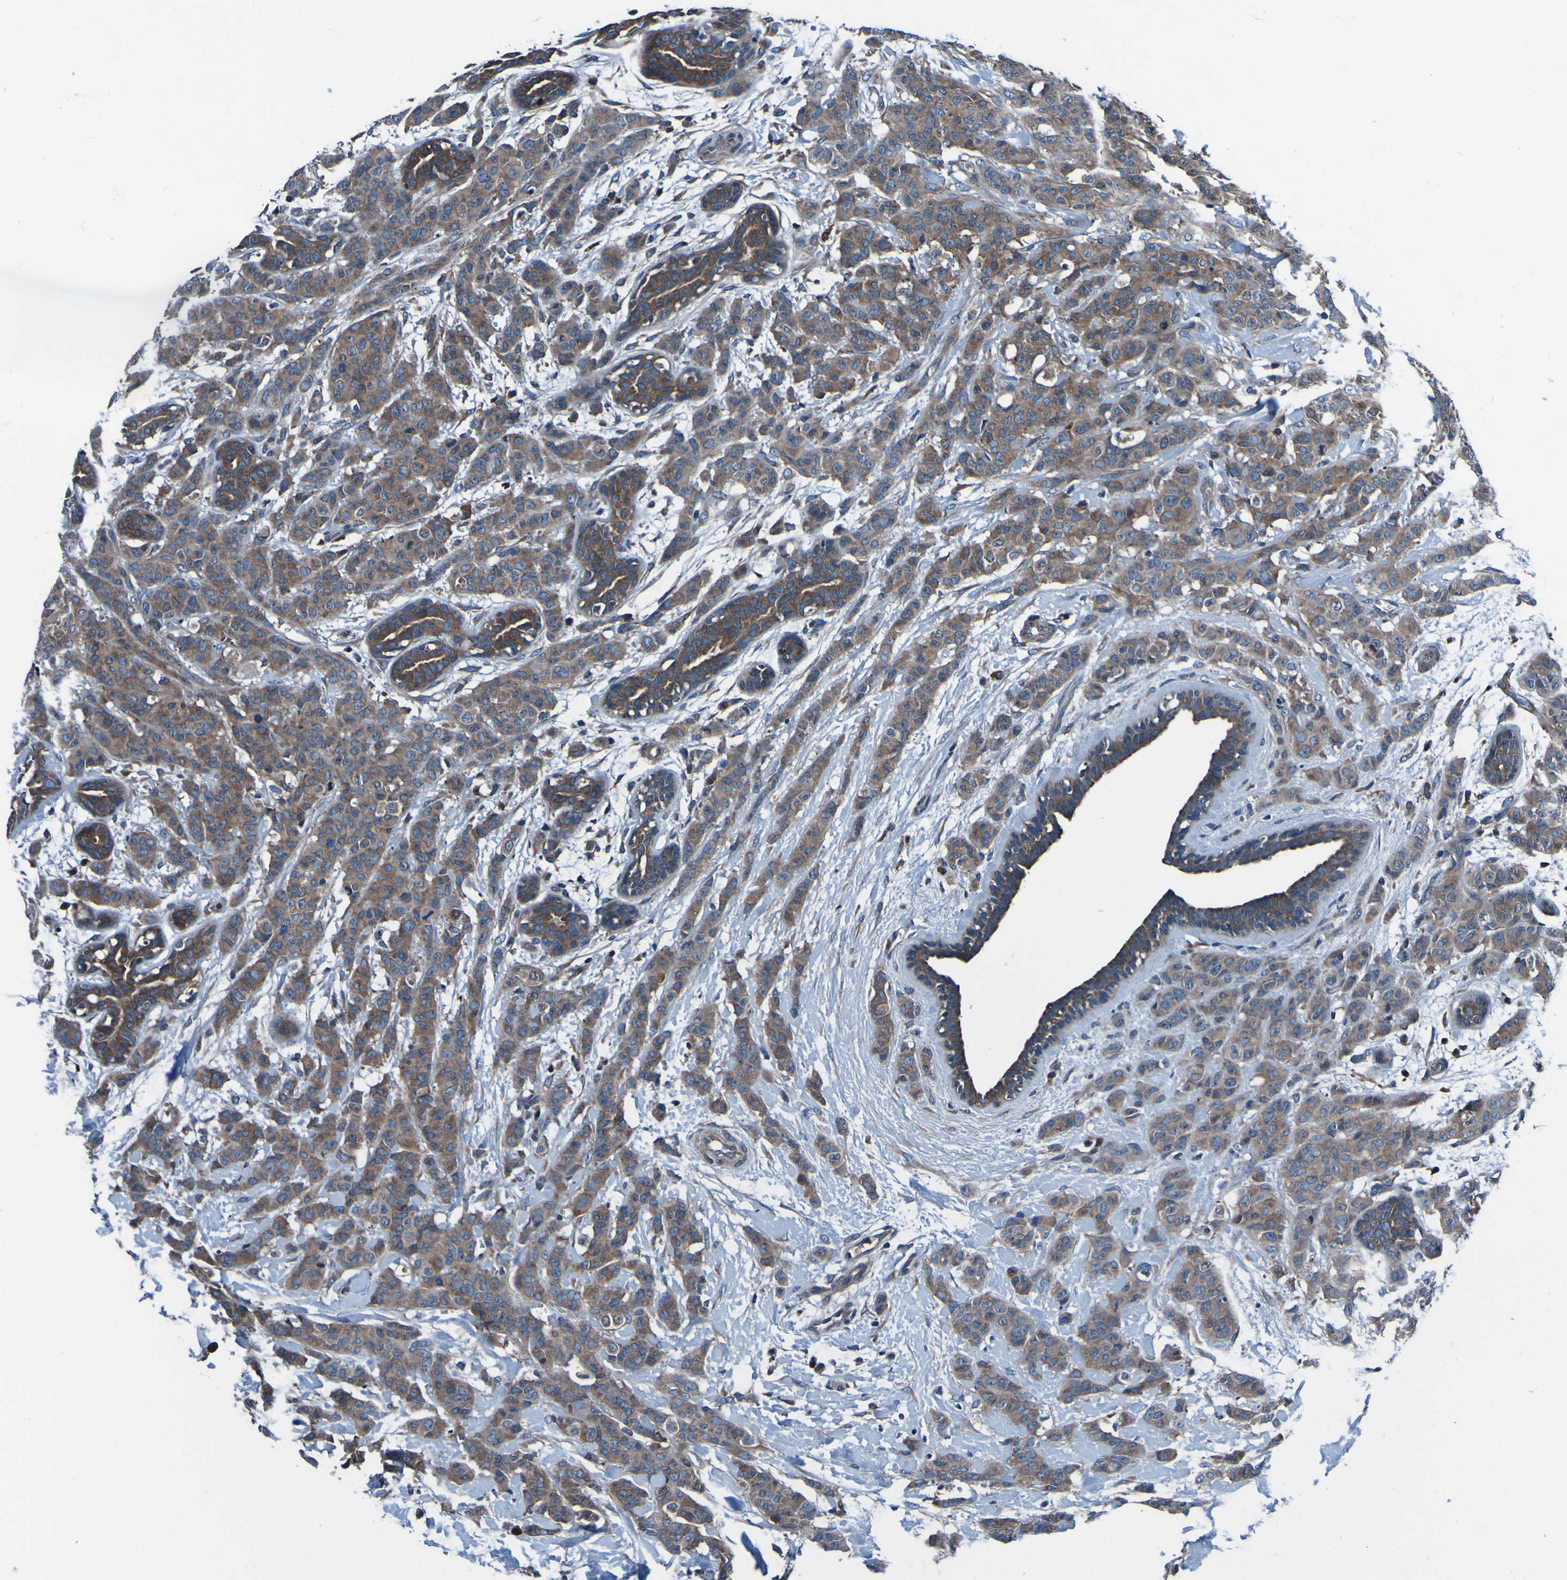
{"staining": {"intensity": "moderate", "quantity": ">75%", "location": "cytoplasmic/membranous"}, "tissue": "breast cancer", "cell_type": "Tumor cells", "image_type": "cancer", "snomed": [{"axis": "morphology", "description": "Normal tissue, NOS"}, {"axis": "morphology", "description": "Duct carcinoma"}, {"axis": "topography", "description": "Breast"}], "caption": "DAB immunohistochemical staining of human invasive ductal carcinoma (breast) demonstrates moderate cytoplasmic/membranous protein staining in about >75% of tumor cells.", "gene": "RAB5B", "patient": {"sex": "female", "age": 40}}